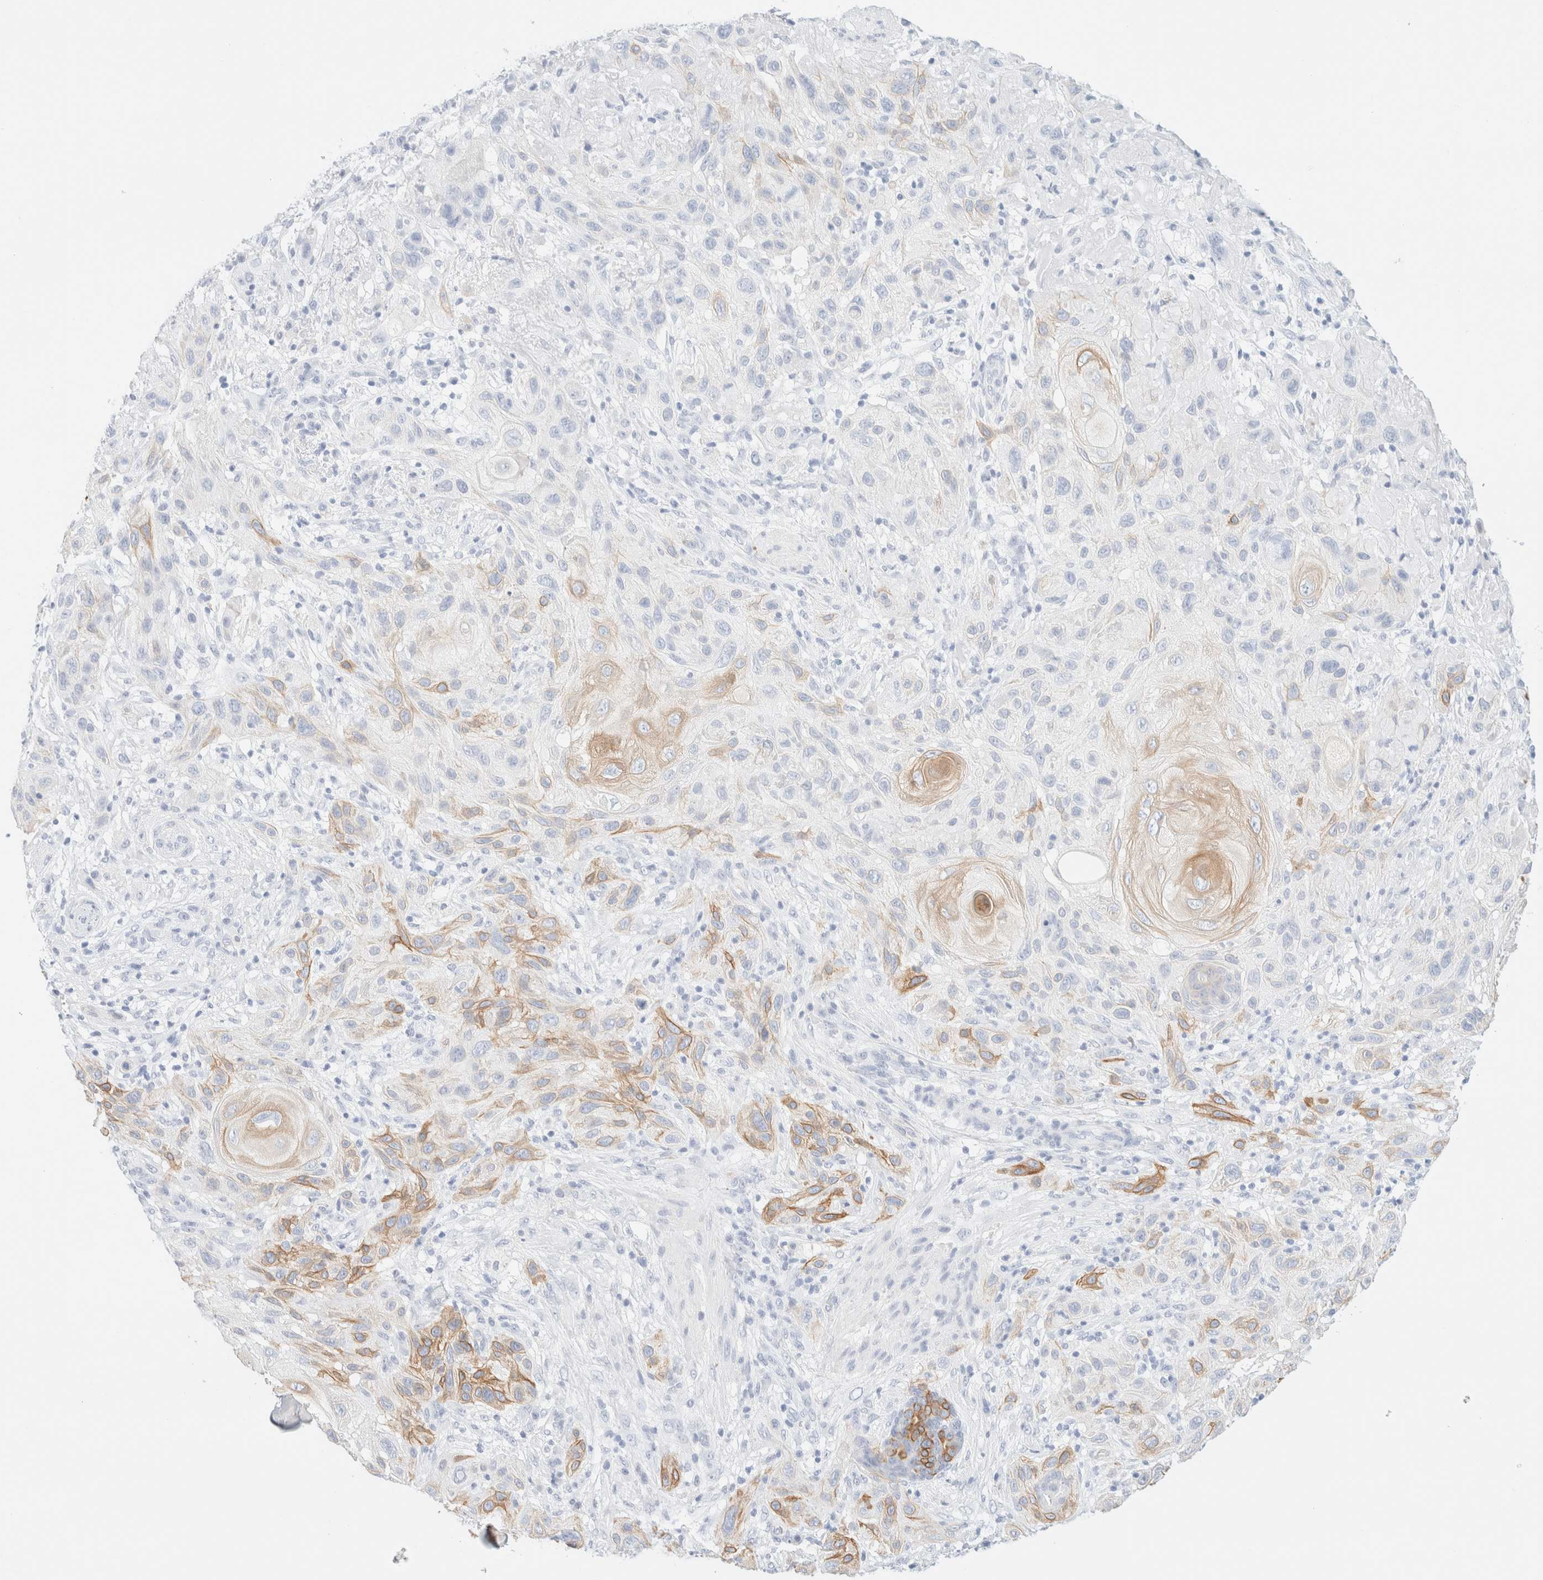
{"staining": {"intensity": "moderate", "quantity": "<25%", "location": "cytoplasmic/membranous"}, "tissue": "skin cancer", "cell_type": "Tumor cells", "image_type": "cancer", "snomed": [{"axis": "morphology", "description": "Normal tissue, NOS"}, {"axis": "morphology", "description": "Squamous cell carcinoma, NOS"}, {"axis": "topography", "description": "Skin"}], "caption": "Skin cancer tissue displays moderate cytoplasmic/membranous positivity in about <25% of tumor cells", "gene": "KRT15", "patient": {"sex": "female", "age": 96}}